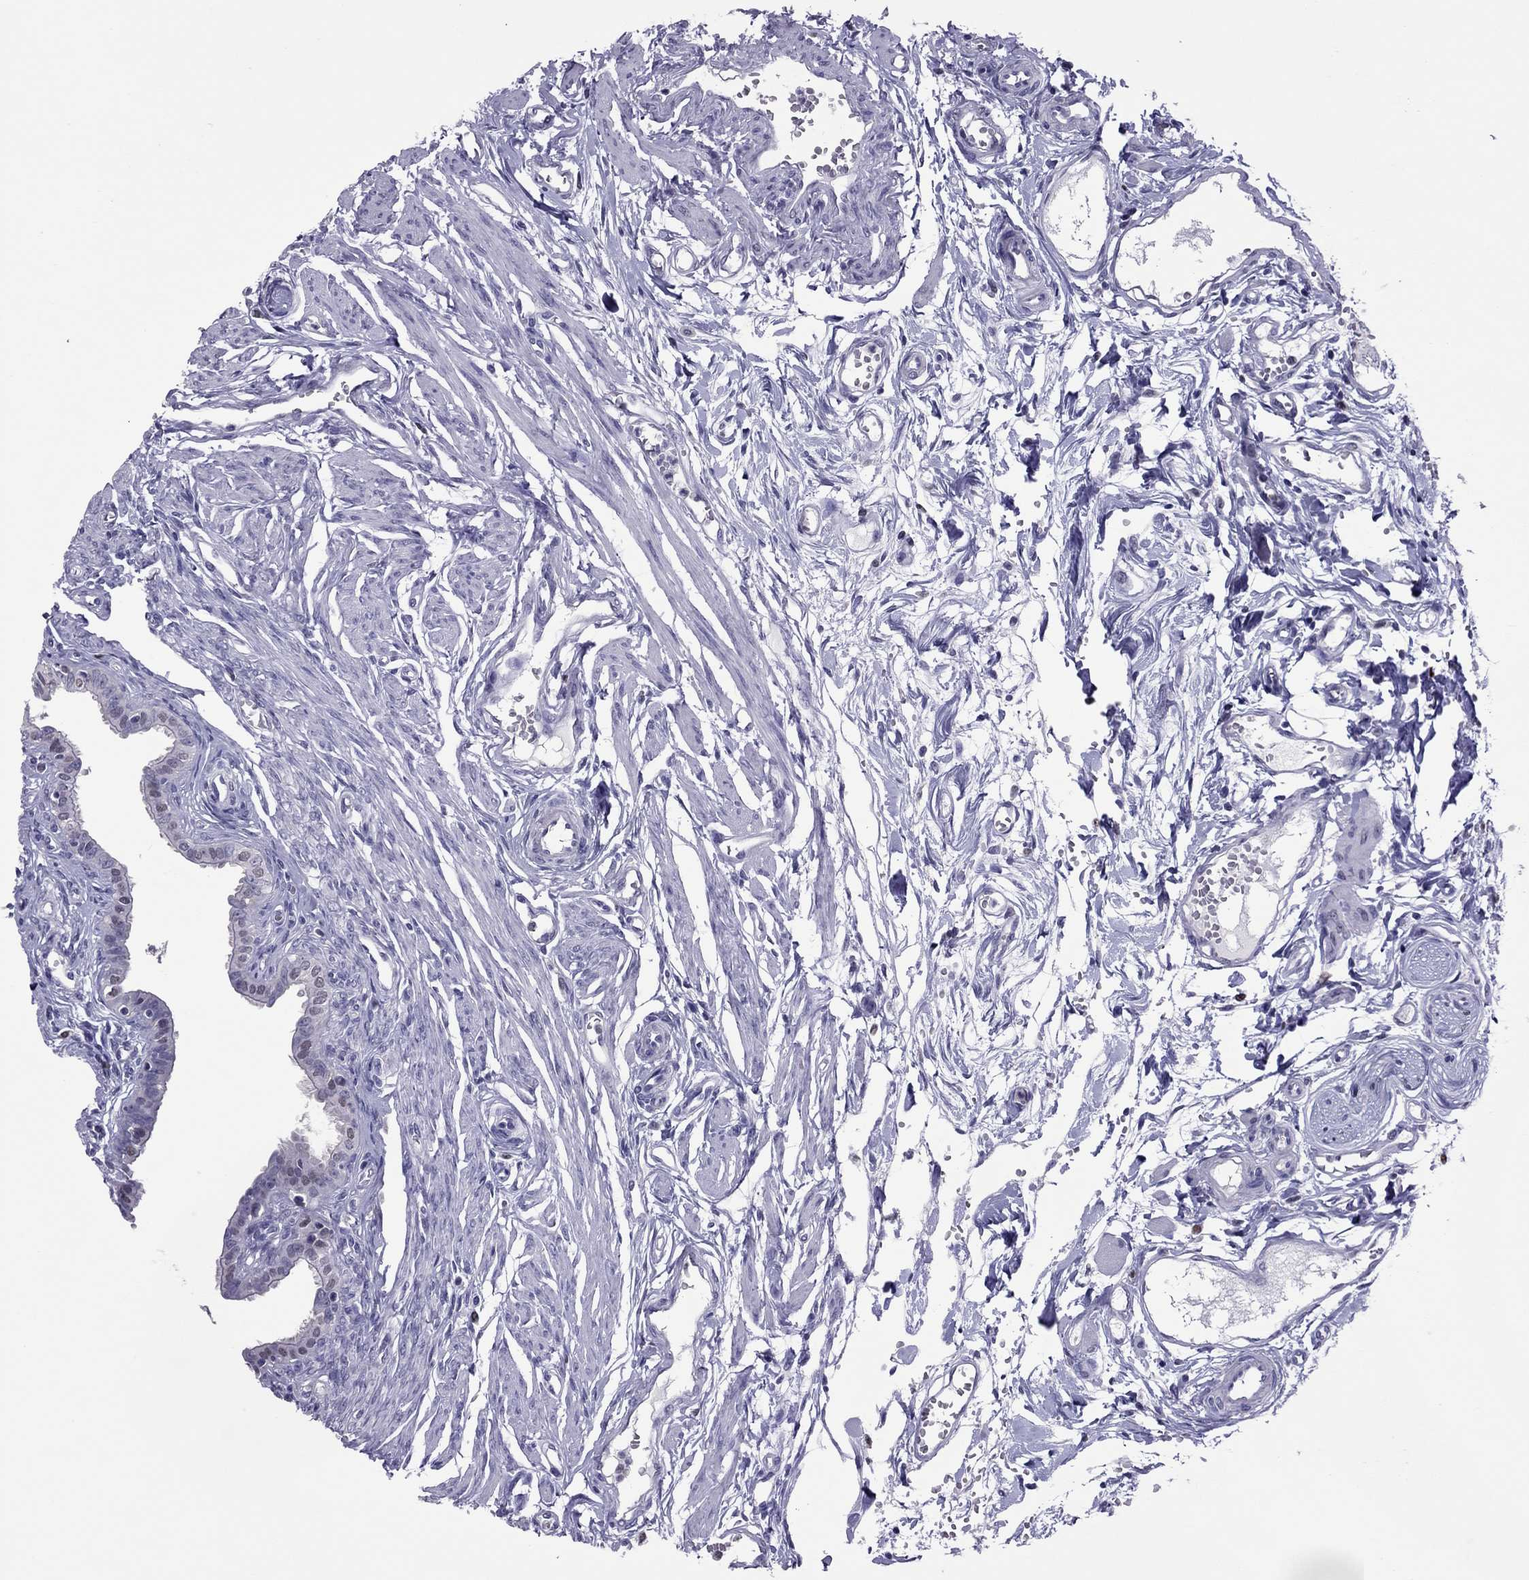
{"staining": {"intensity": "negative", "quantity": "none", "location": "none"}, "tissue": "fallopian tube", "cell_type": "Glandular cells", "image_type": "normal", "snomed": [{"axis": "morphology", "description": "Normal tissue, NOS"}, {"axis": "morphology", "description": "Carcinoma, endometroid"}, {"axis": "topography", "description": "Fallopian tube"}, {"axis": "topography", "description": "Ovary"}], "caption": "High power microscopy micrograph of an immunohistochemistry photomicrograph of normal fallopian tube, revealing no significant expression in glandular cells.", "gene": "SPINT3", "patient": {"sex": "female", "age": 42}}